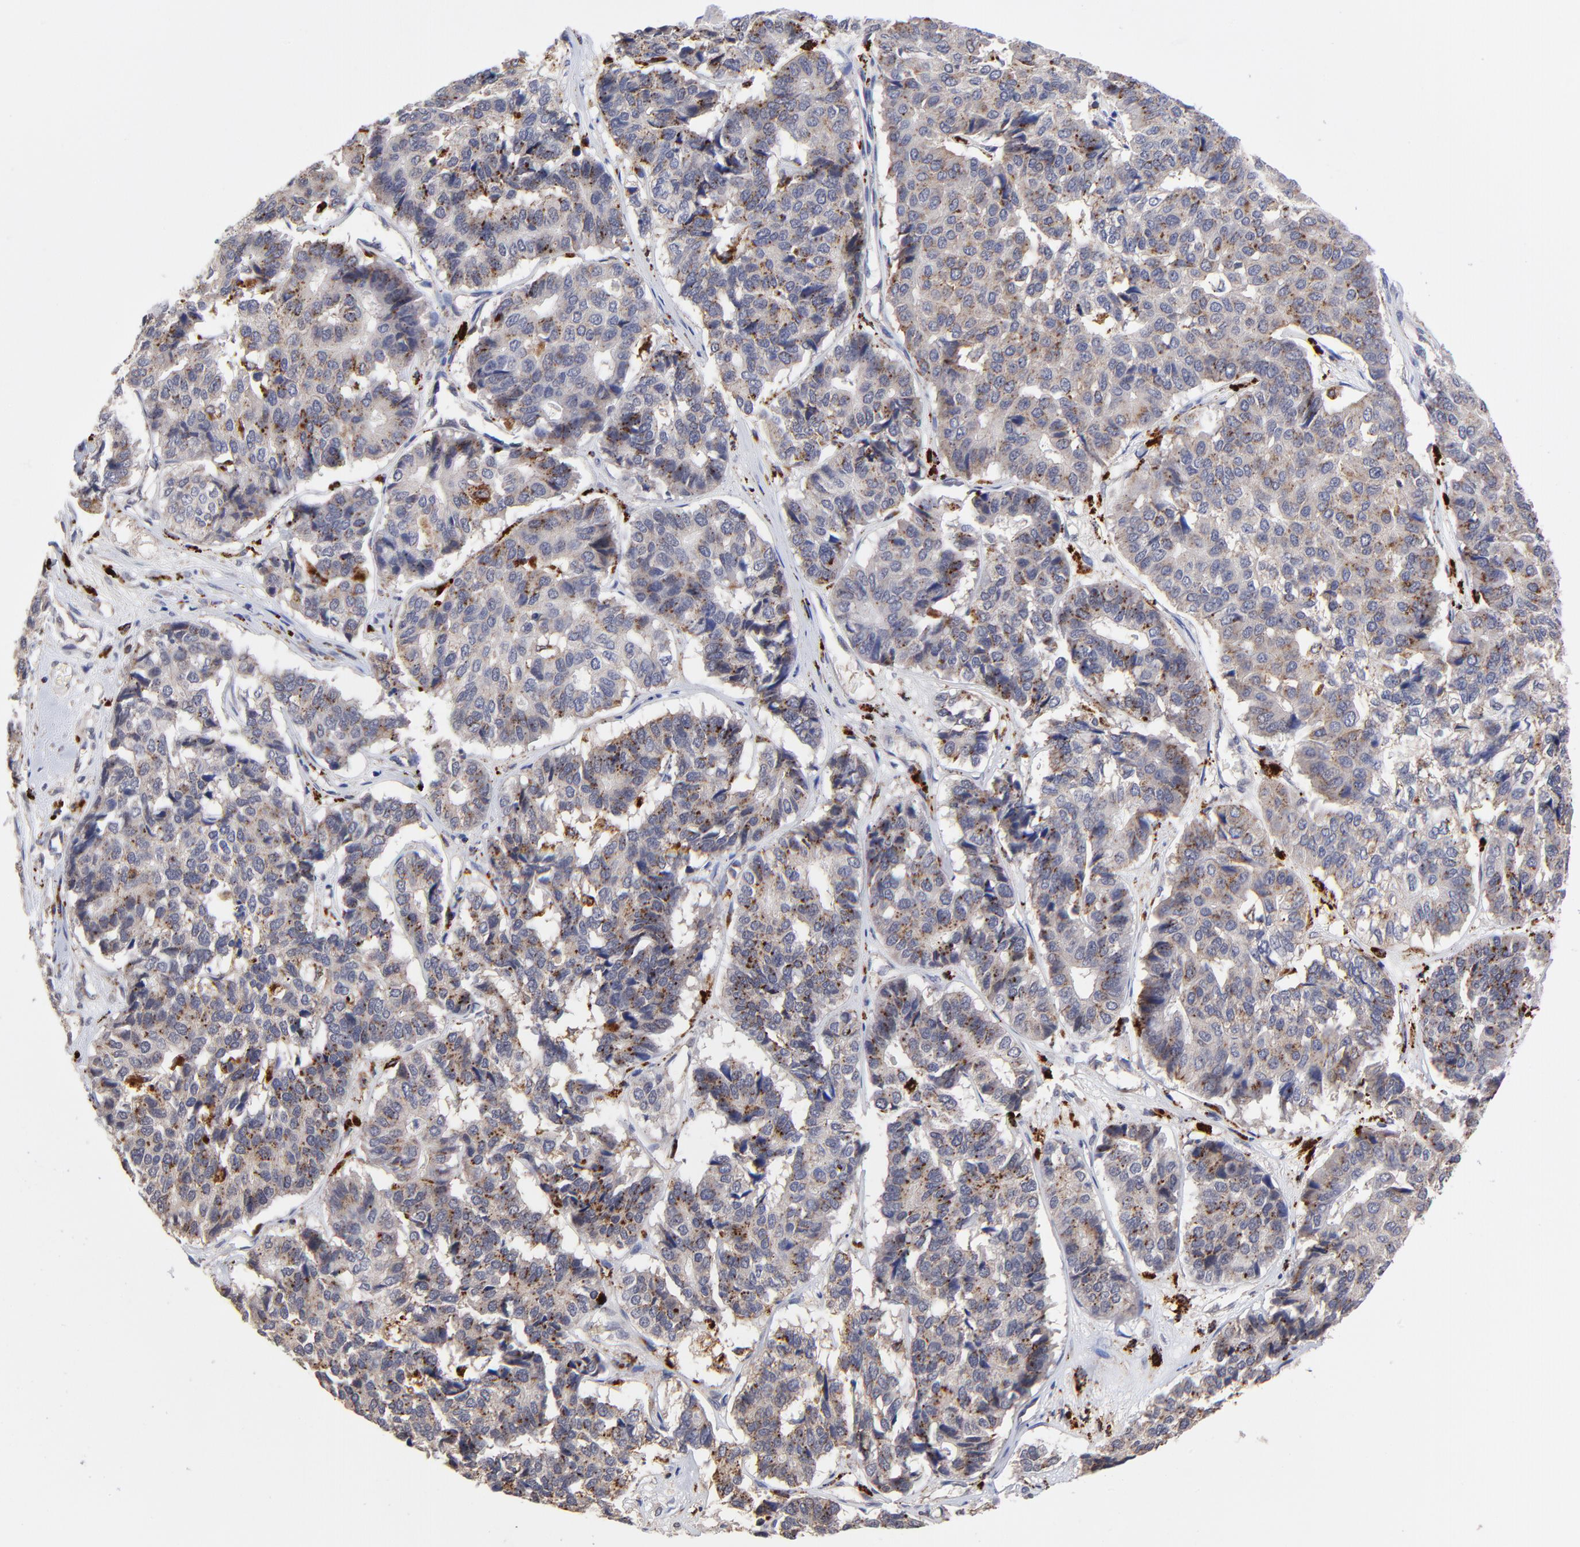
{"staining": {"intensity": "moderate", "quantity": "25%-75%", "location": "cytoplasmic/membranous"}, "tissue": "pancreatic cancer", "cell_type": "Tumor cells", "image_type": "cancer", "snomed": [{"axis": "morphology", "description": "Adenocarcinoma, NOS"}, {"axis": "topography", "description": "Pancreas"}], "caption": "Pancreatic cancer was stained to show a protein in brown. There is medium levels of moderate cytoplasmic/membranous positivity in approximately 25%-75% of tumor cells.", "gene": "PDE4B", "patient": {"sex": "male", "age": 50}}